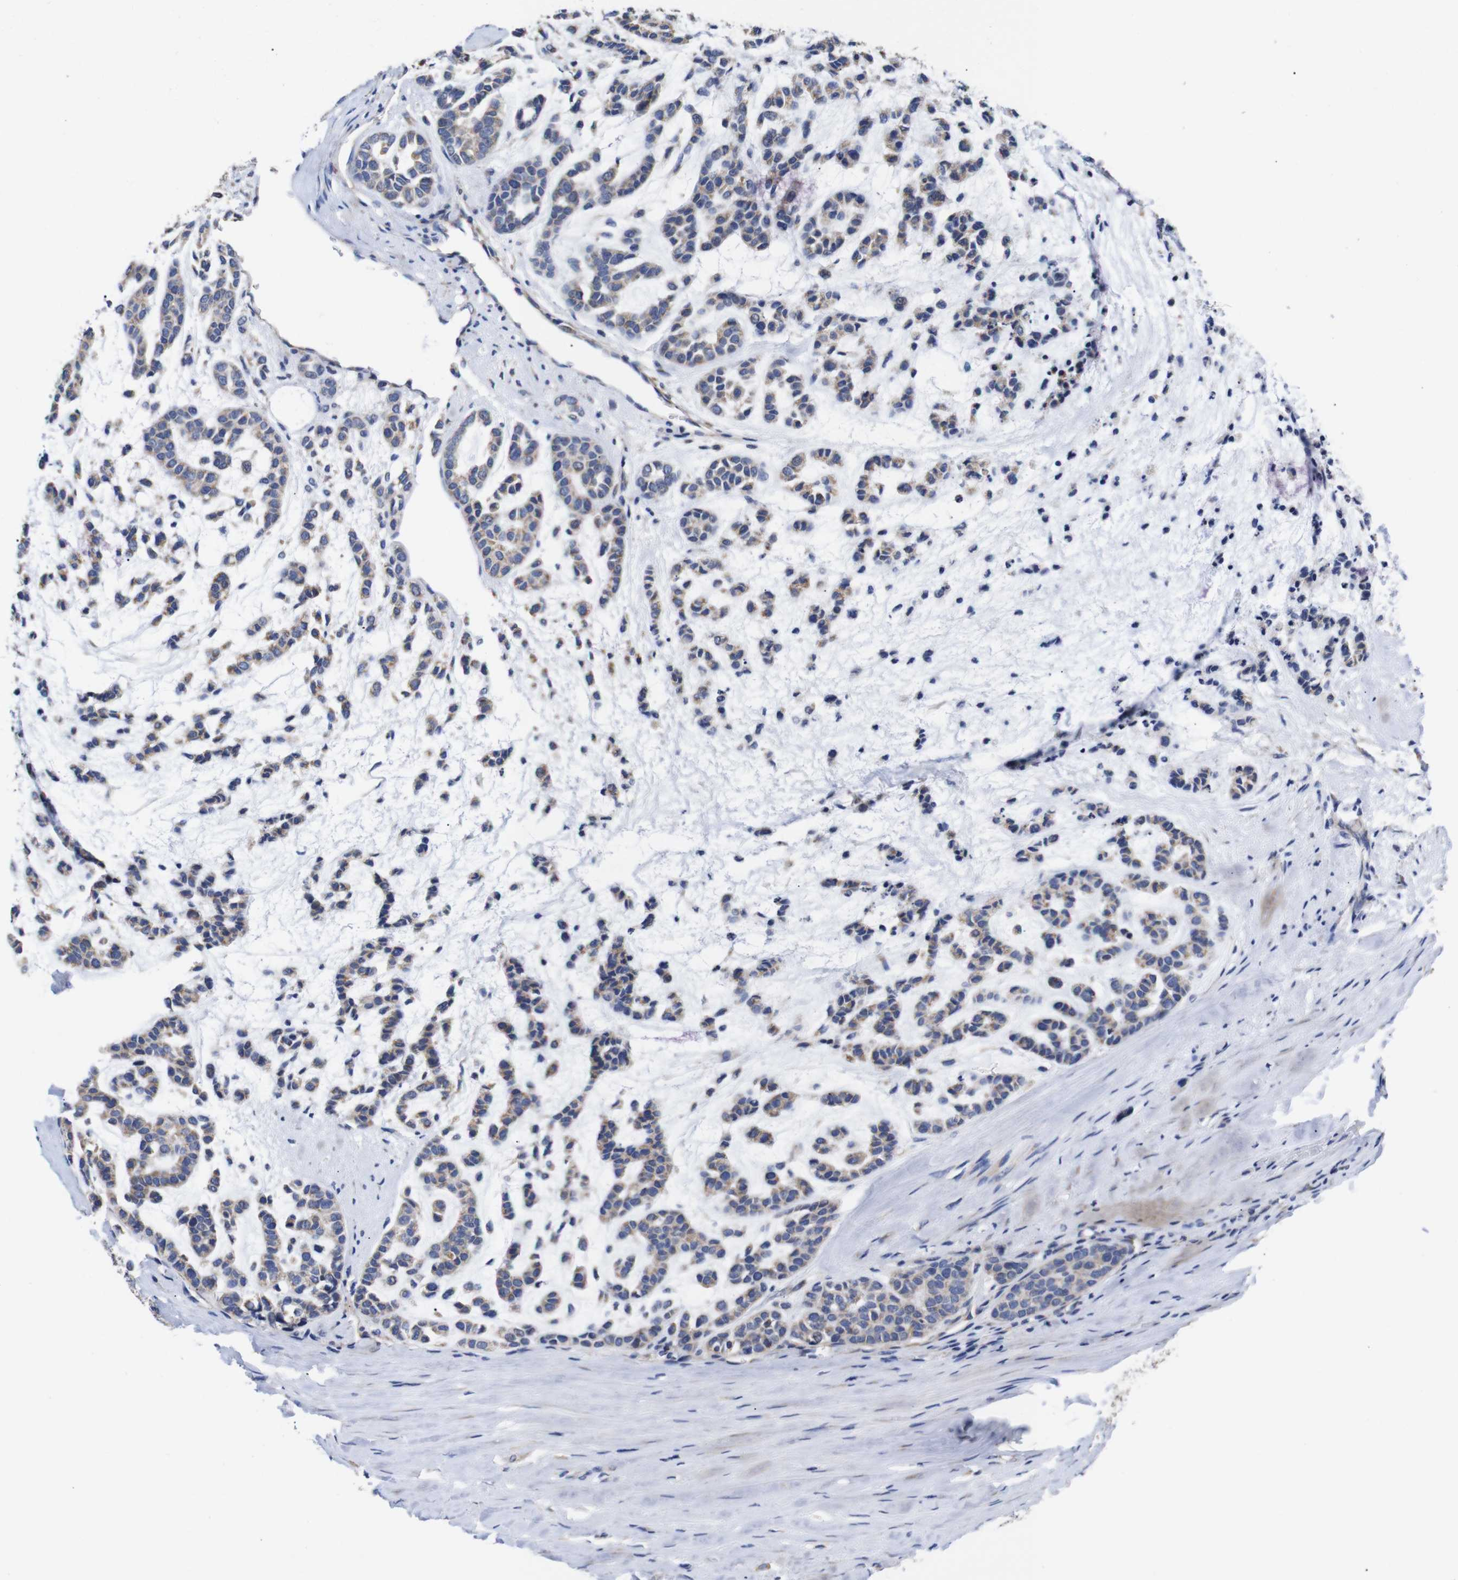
{"staining": {"intensity": "weak", "quantity": "25%-75%", "location": "cytoplasmic/membranous"}, "tissue": "head and neck cancer", "cell_type": "Tumor cells", "image_type": "cancer", "snomed": [{"axis": "morphology", "description": "Adenocarcinoma, NOS"}, {"axis": "morphology", "description": "Adenoma, NOS"}, {"axis": "topography", "description": "Head-Neck"}], "caption": "Protein positivity by immunohistochemistry (IHC) demonstrates weak cytoplasmic/membranous positivity in about 25%-75% of tumor cells in head and neck cancer. The staining is performed using DAB brown chromogen to label protein expression. The nuclei are counter-stained blue using hematoxylin.", "gene": "OPN3", "patient": {"sex": "female", "age": 55}}